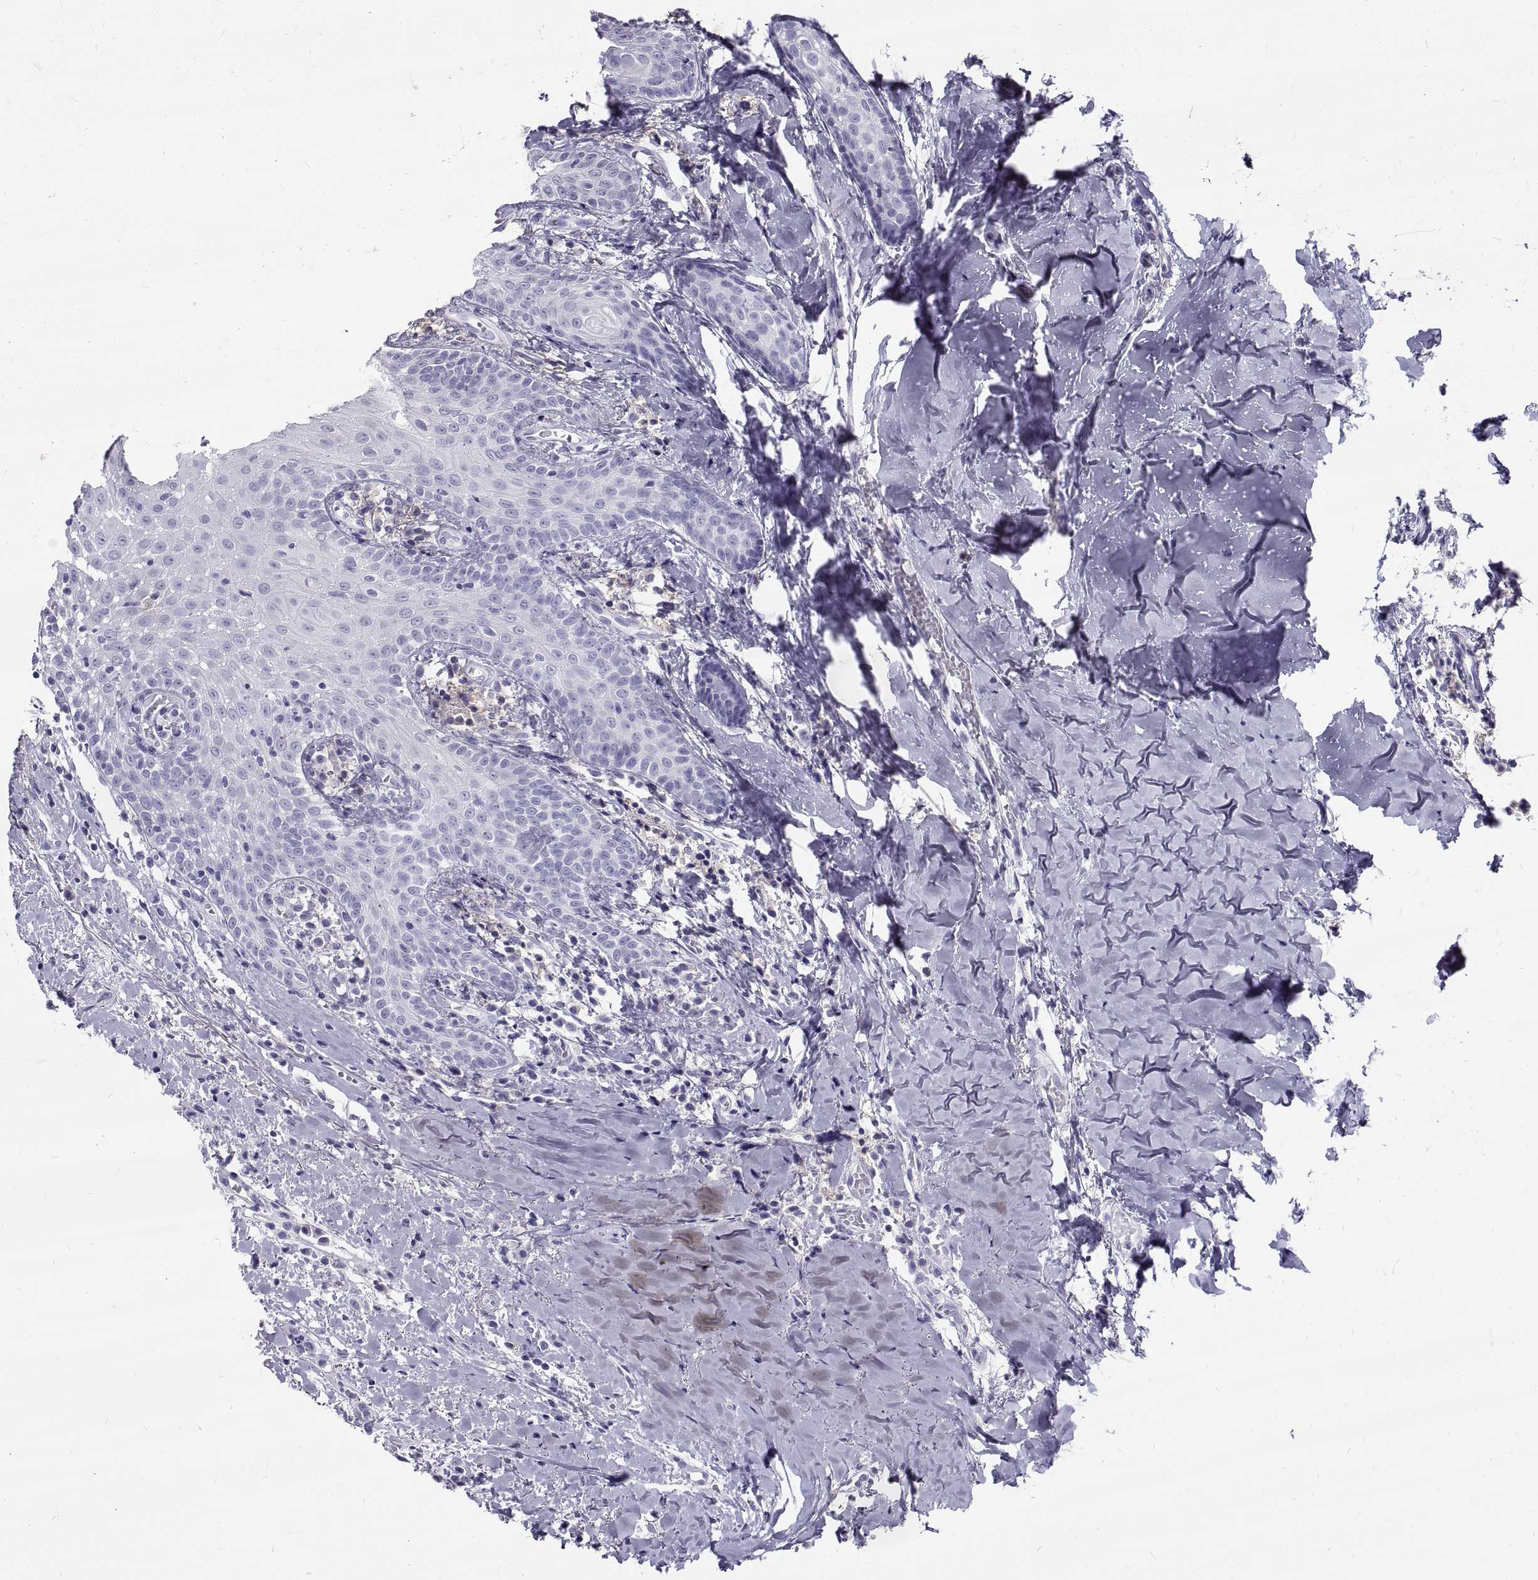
{"staining": {"intensity": "negative", "quantity": "none", "location": "none"}, "tissue": "head and neck cancer", "cell_type": "Tumor cells", "image_type": "cancer", "snomed": [{"axis": "morphology", "description": "Normal tissue, NOS"}, {"axis": "morphology", "description": "Squamous cell carcinoma, NOS"}, {"axis": "topography", "description": "Oral tissue"}, {"axis": "topography", "description": "Salivary gland"}, {"axis": "topography", "description": "Head-Neck"}], "caption": "There is no significant expression in tumor cells of head and neck cancer (squamous cell carcinoma).", "gene": "GNG12", "patient": {"sex": "female", "age": 62}}